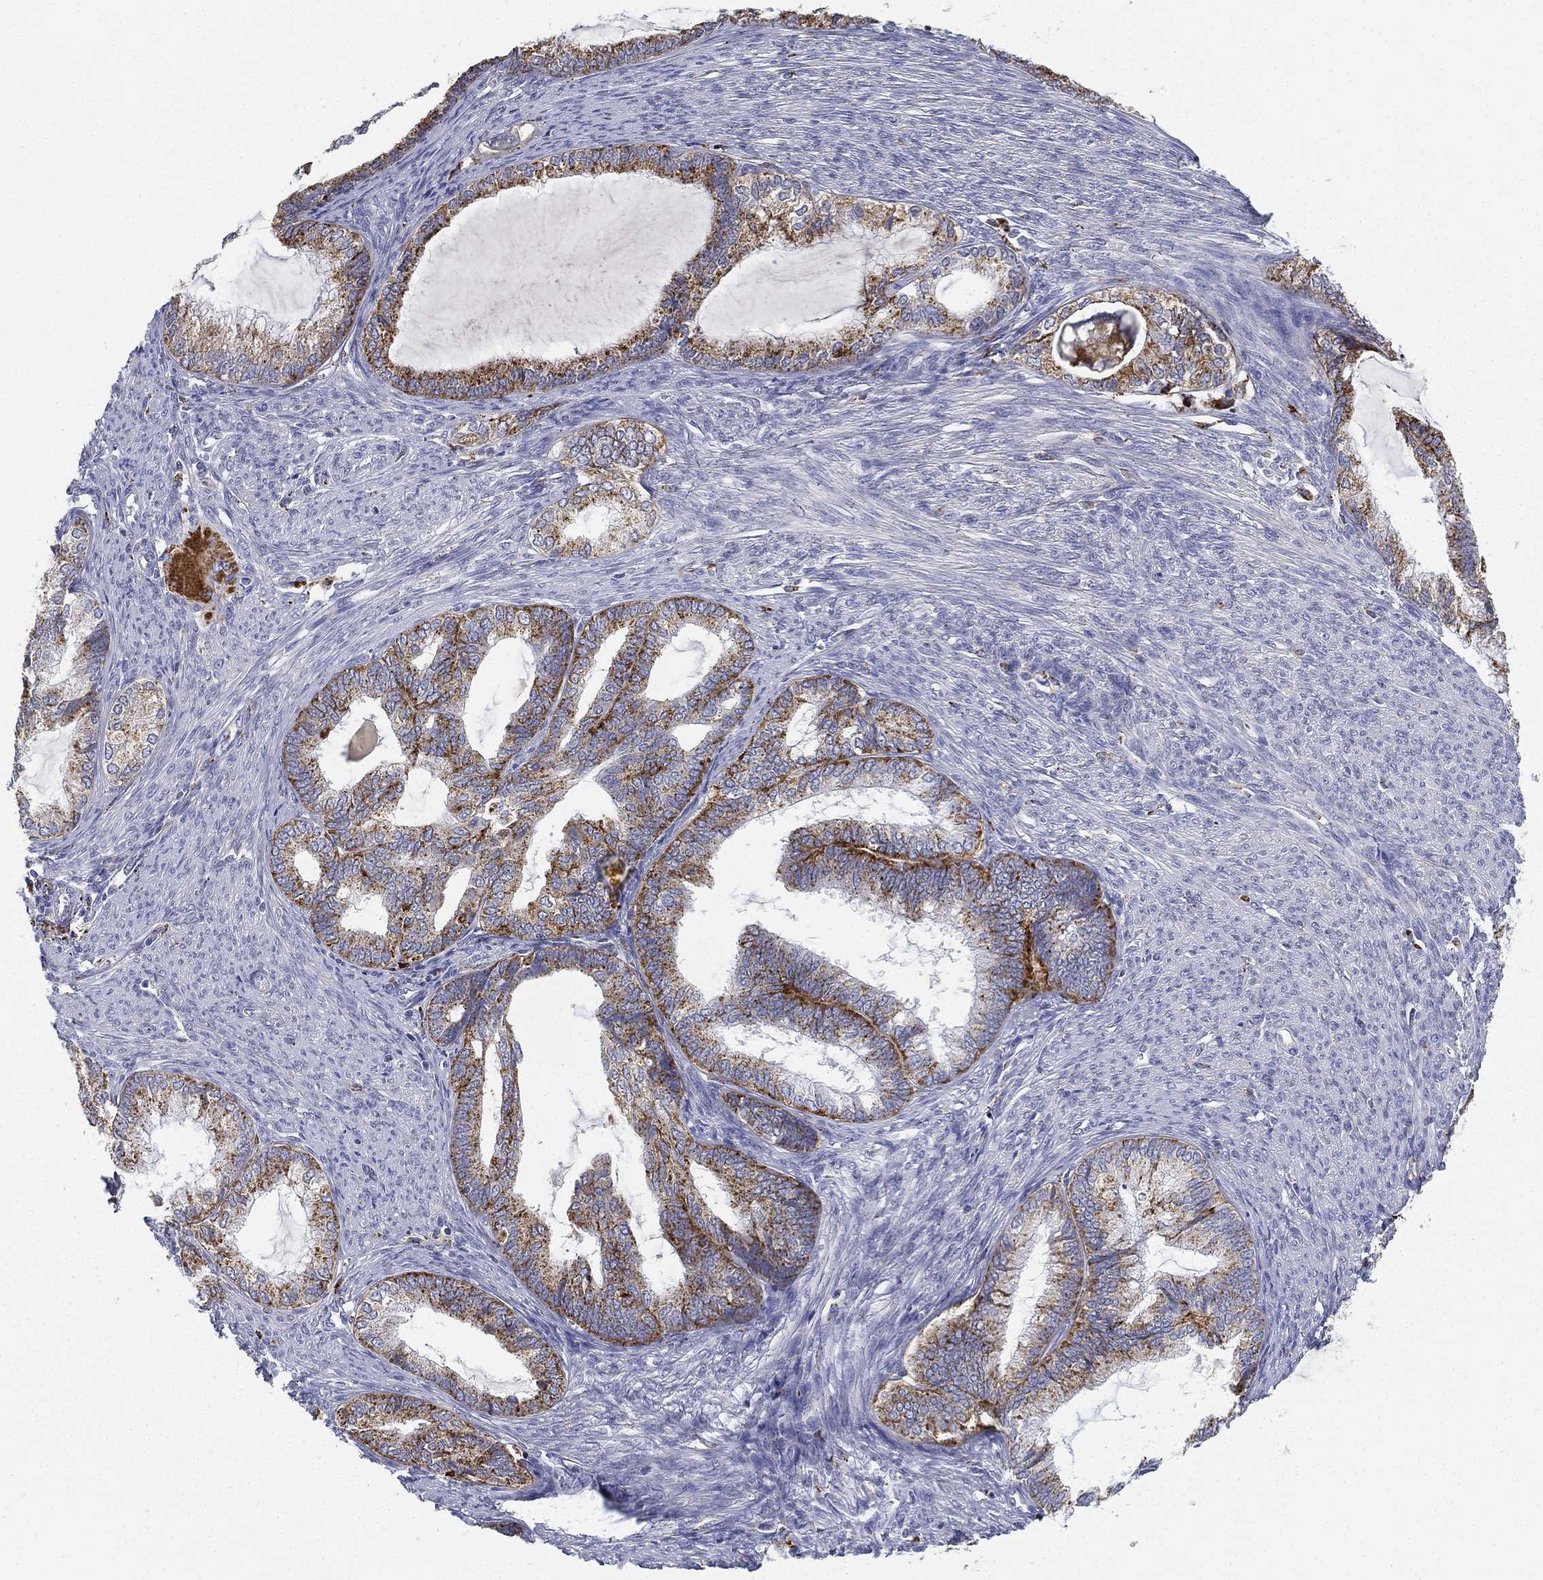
{"staining": {"intensity": "strong", "quantity": ">75%", "location": "cytoplasmic/membranous"}, "tissue": "endometrial cancer", "cell_type": "Tumor cells", "image_type": "cancer", "snomed": [{"axis": "morphology", "description": "Adenocarcinoma, NOS"}, {"axis": "topography", "description": "Endometrium"}], "caption": "A high amount of strong cytoplasmic/membranous expression is appreciated in approximately >75% of tumor cells in endometrial adenocarcinoma tissue.", "gene": "NPC2", "patient": {"sex": "female", "age": 86}}